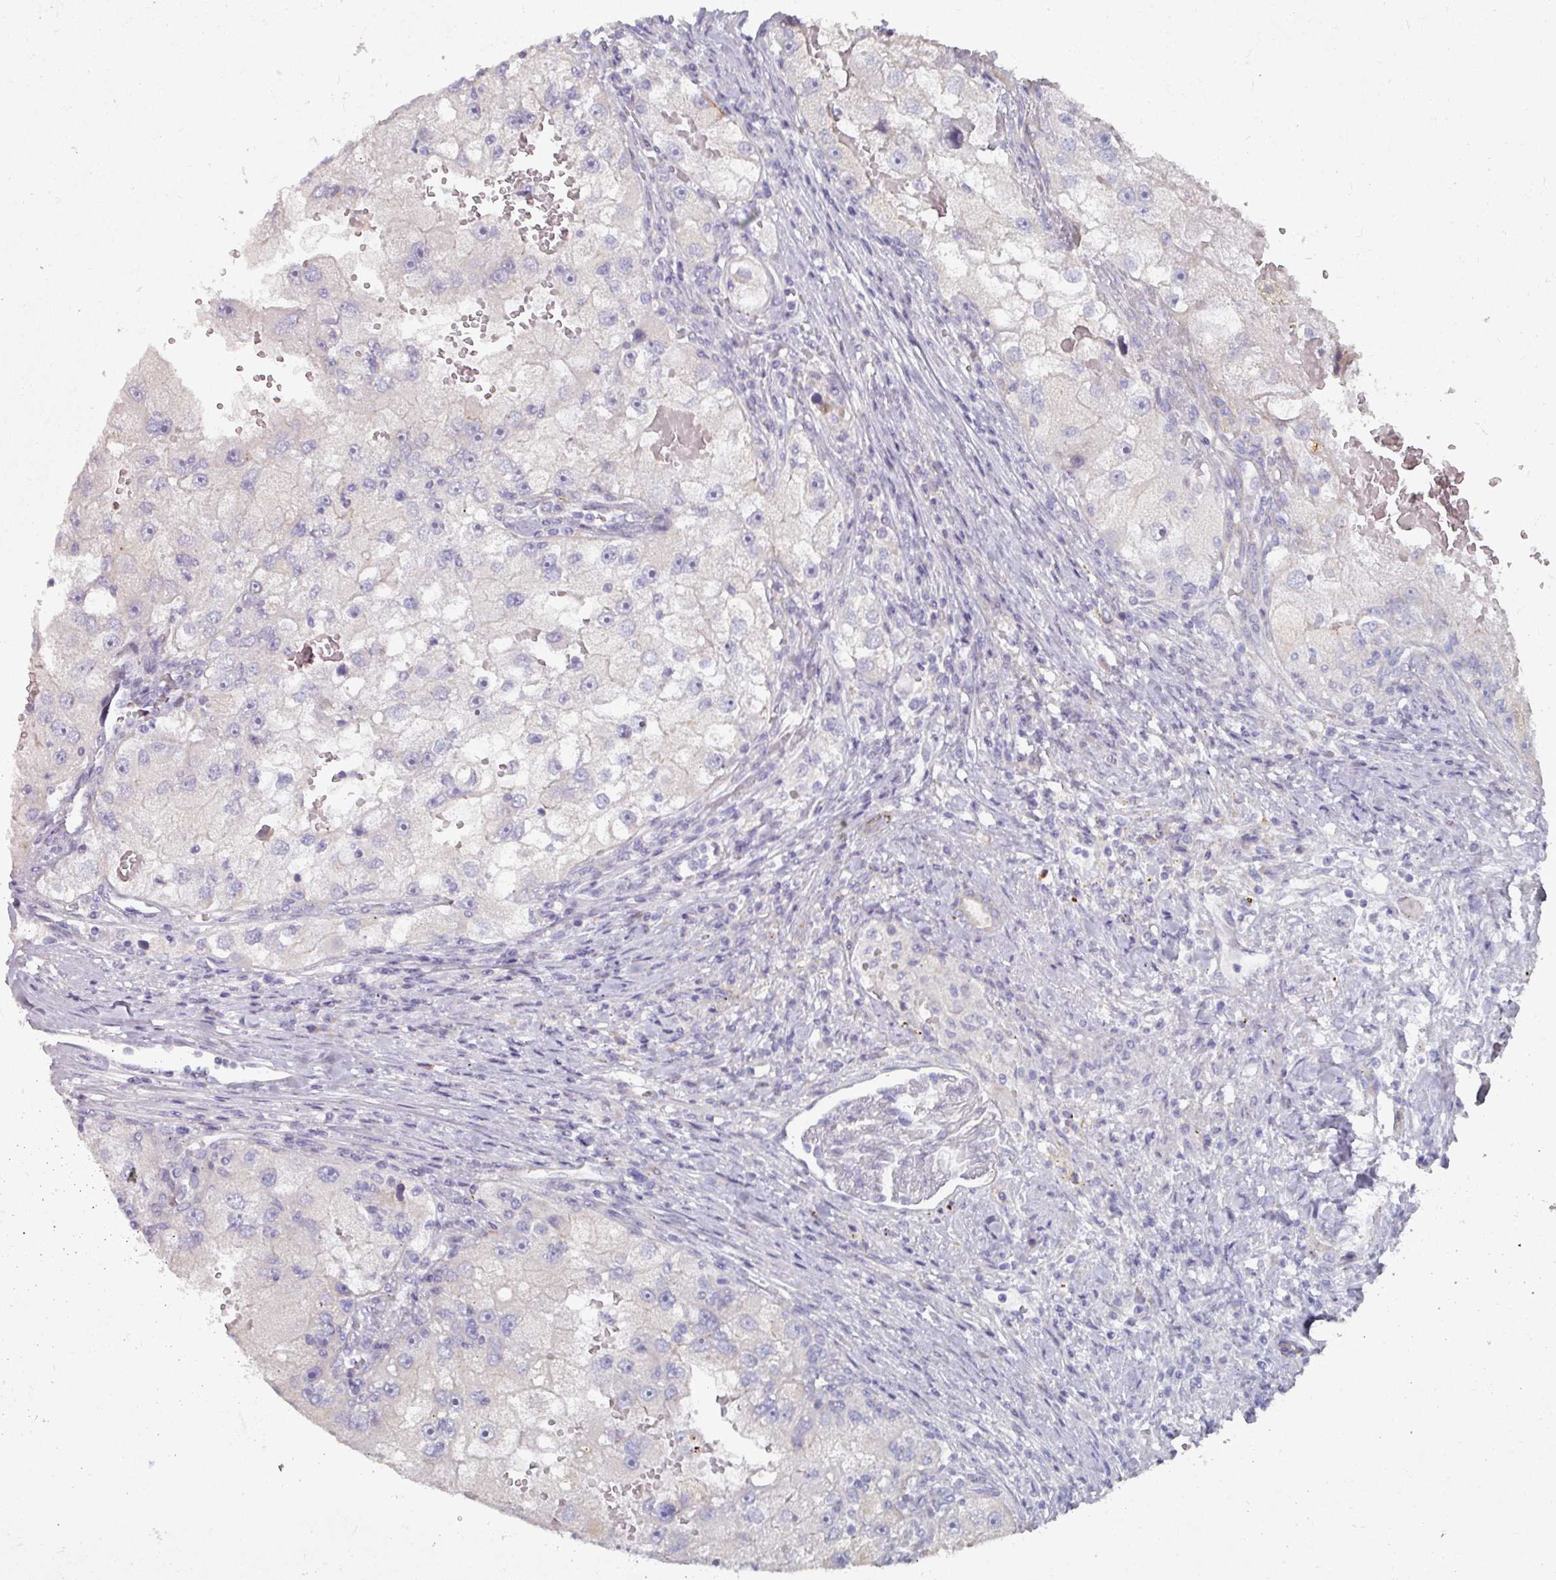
{"staining": {"intensity": "negative", "quantity": "none", "location": "none"}, "tissue": "renal cancer", "cell_type": "Tumor cells", "image_type": "cancer", "snomed": [{"axis": "morphology", "description": "Adenocarcinoma, NOS"}, {"axis": "topography", "description": "Kidney"}], "caption": "The immunohistochemistry (IHC) photomicrograph has no significant positivity in tumor cells of renal adenocarcinoma tissue. (DAB (3,3'-diaminobenzidine) immunohistochemistry (IHC), high magnification).", "gene": "NT5C1A", "patient": {"sex": "male", "age": 63}}